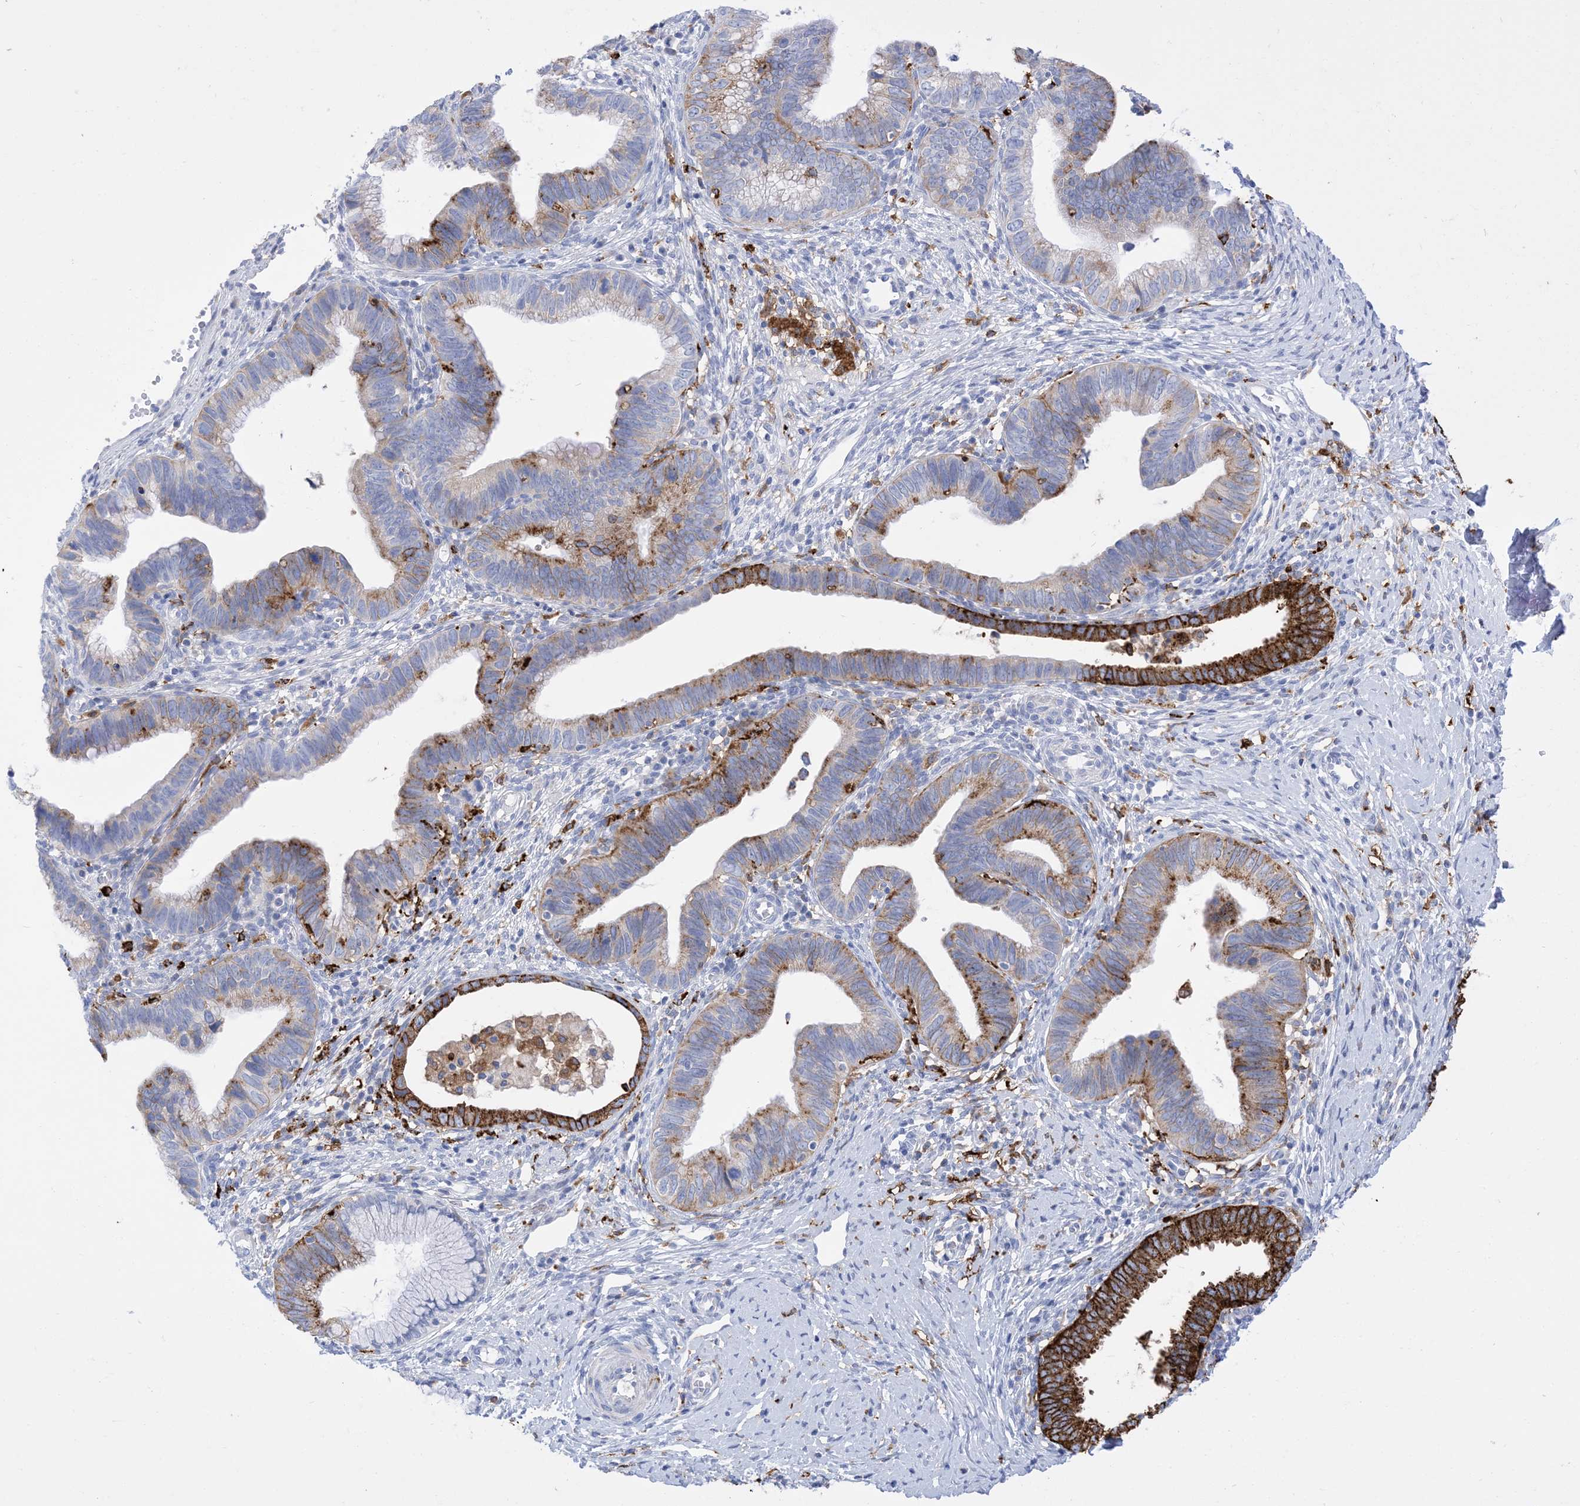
{"staining": {"intensity": "strong", "quantity": "25%-75%", "location": "cytoplasmic/membranous"}, "tissue": "cervical cancer", "cell_type": "Tumor cells", "image_type": "cancer", "snomed": [{"axis": "morphology", "description": "Adenocarcinoma, NOS"}, {"axis": "topography", "description": "Cervix"}], "caption": "The photomicrograph shows a brown stain indicating the presence of a protein in the cytoplasmic/membranous of tumor cells in cervical cancer. Using DAB (3,3'-diaminobenzidine) (brown) and hematoxylin (blue) stains, captured at high magnification using brightfield microscopy.", "gene": "DPH3", "patient": {"sex": "female", "age": 36}}